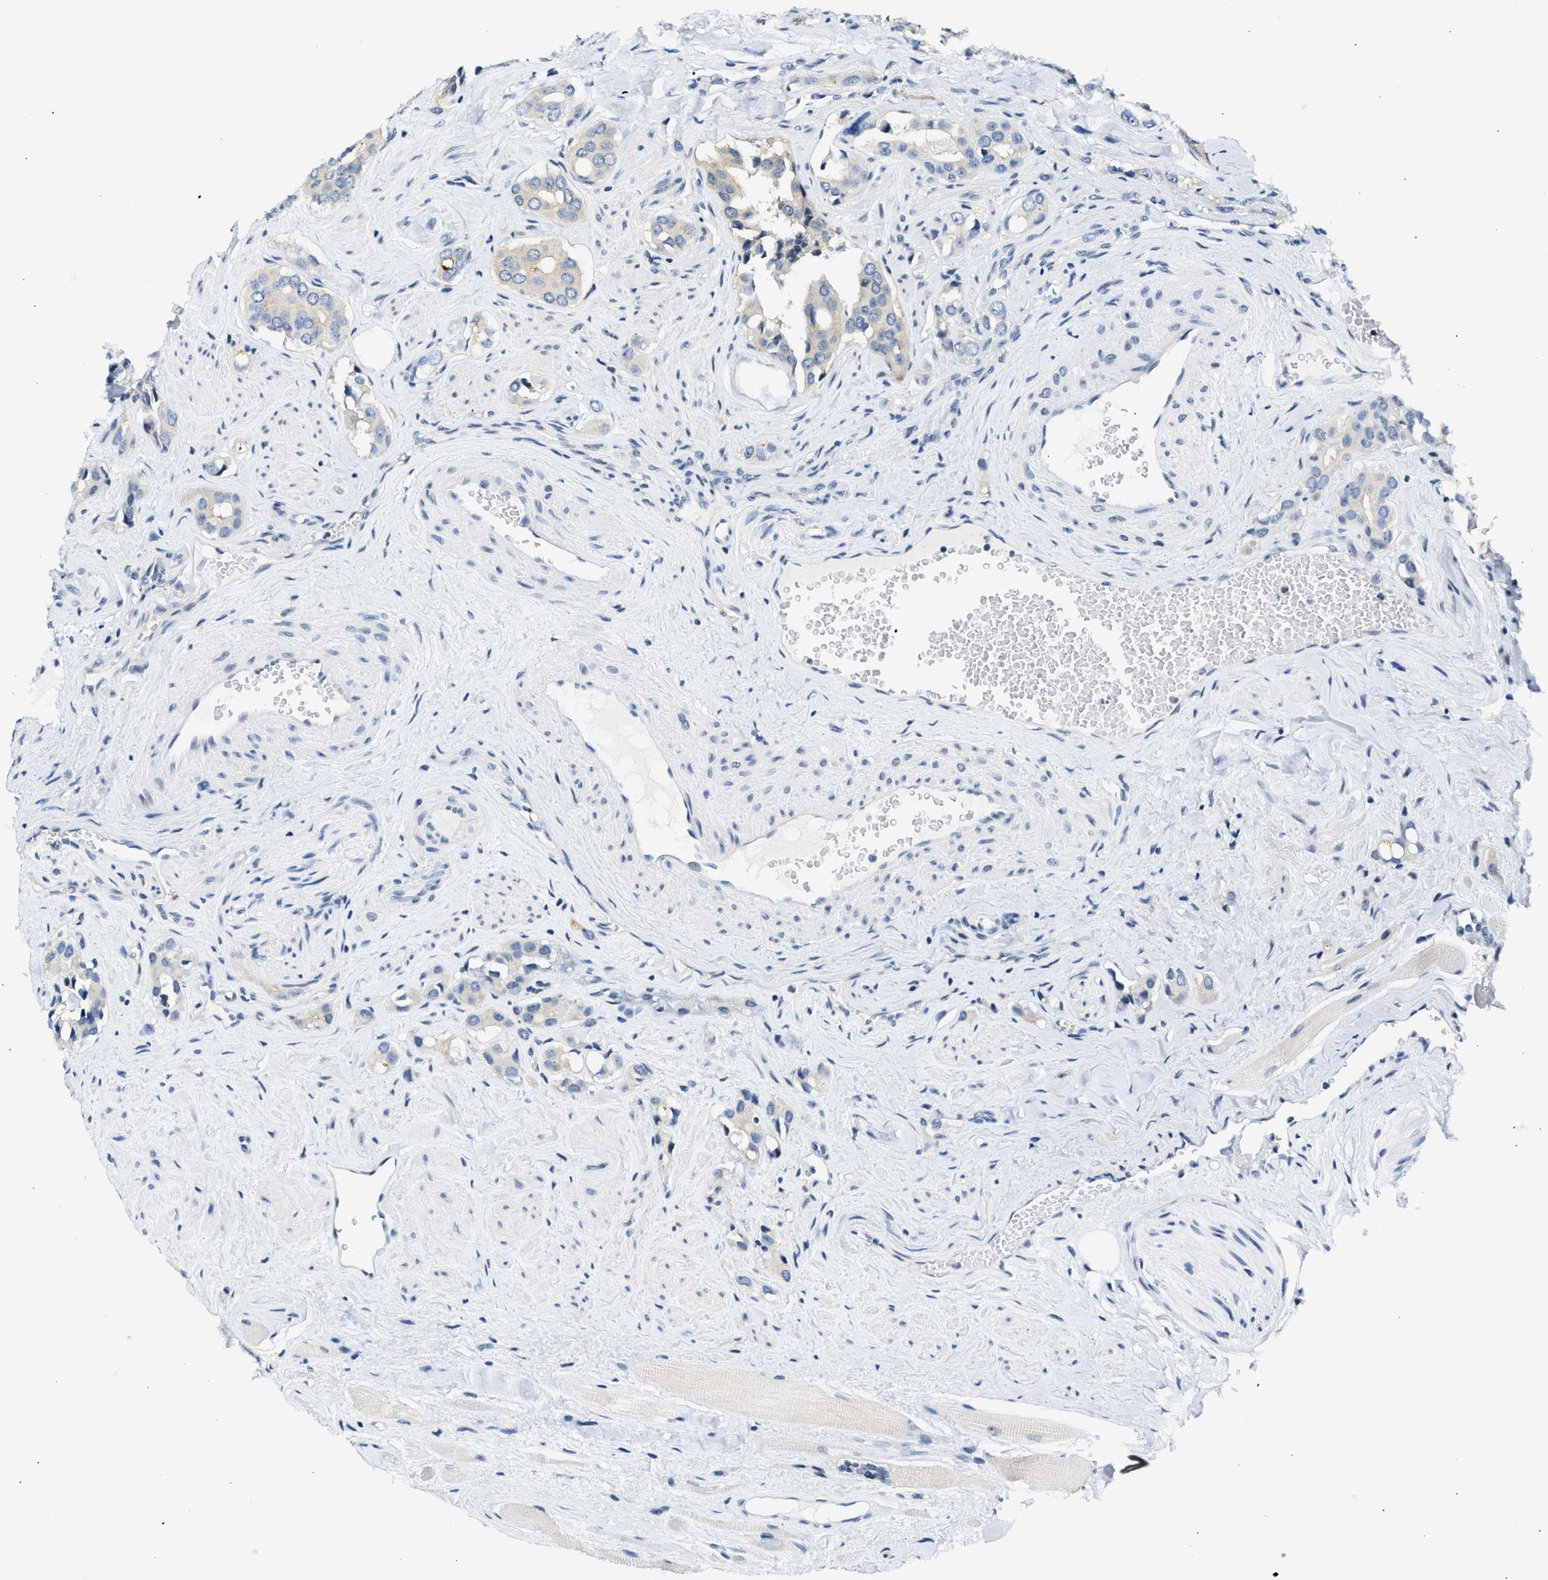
{"staining": {"intensity": "weak", "quantity": "<25%", "location": "cytoplasmic/membranous"}, "tissue": "prostate cancer", "cell_type": "Tumor cells", "image_type": "cancer", "snomed": [{"axis": "morphology", "description": "Adenocarcinoma, High grade"}, {"axis": "topography", "description": "Prostate"}], "caption": "The image reveals no staining of tumor cells in adenocarcinoma (high-grade) (prostate).", "gene": "OLIG3", "patient": {"sex": "male", "age": 52}}